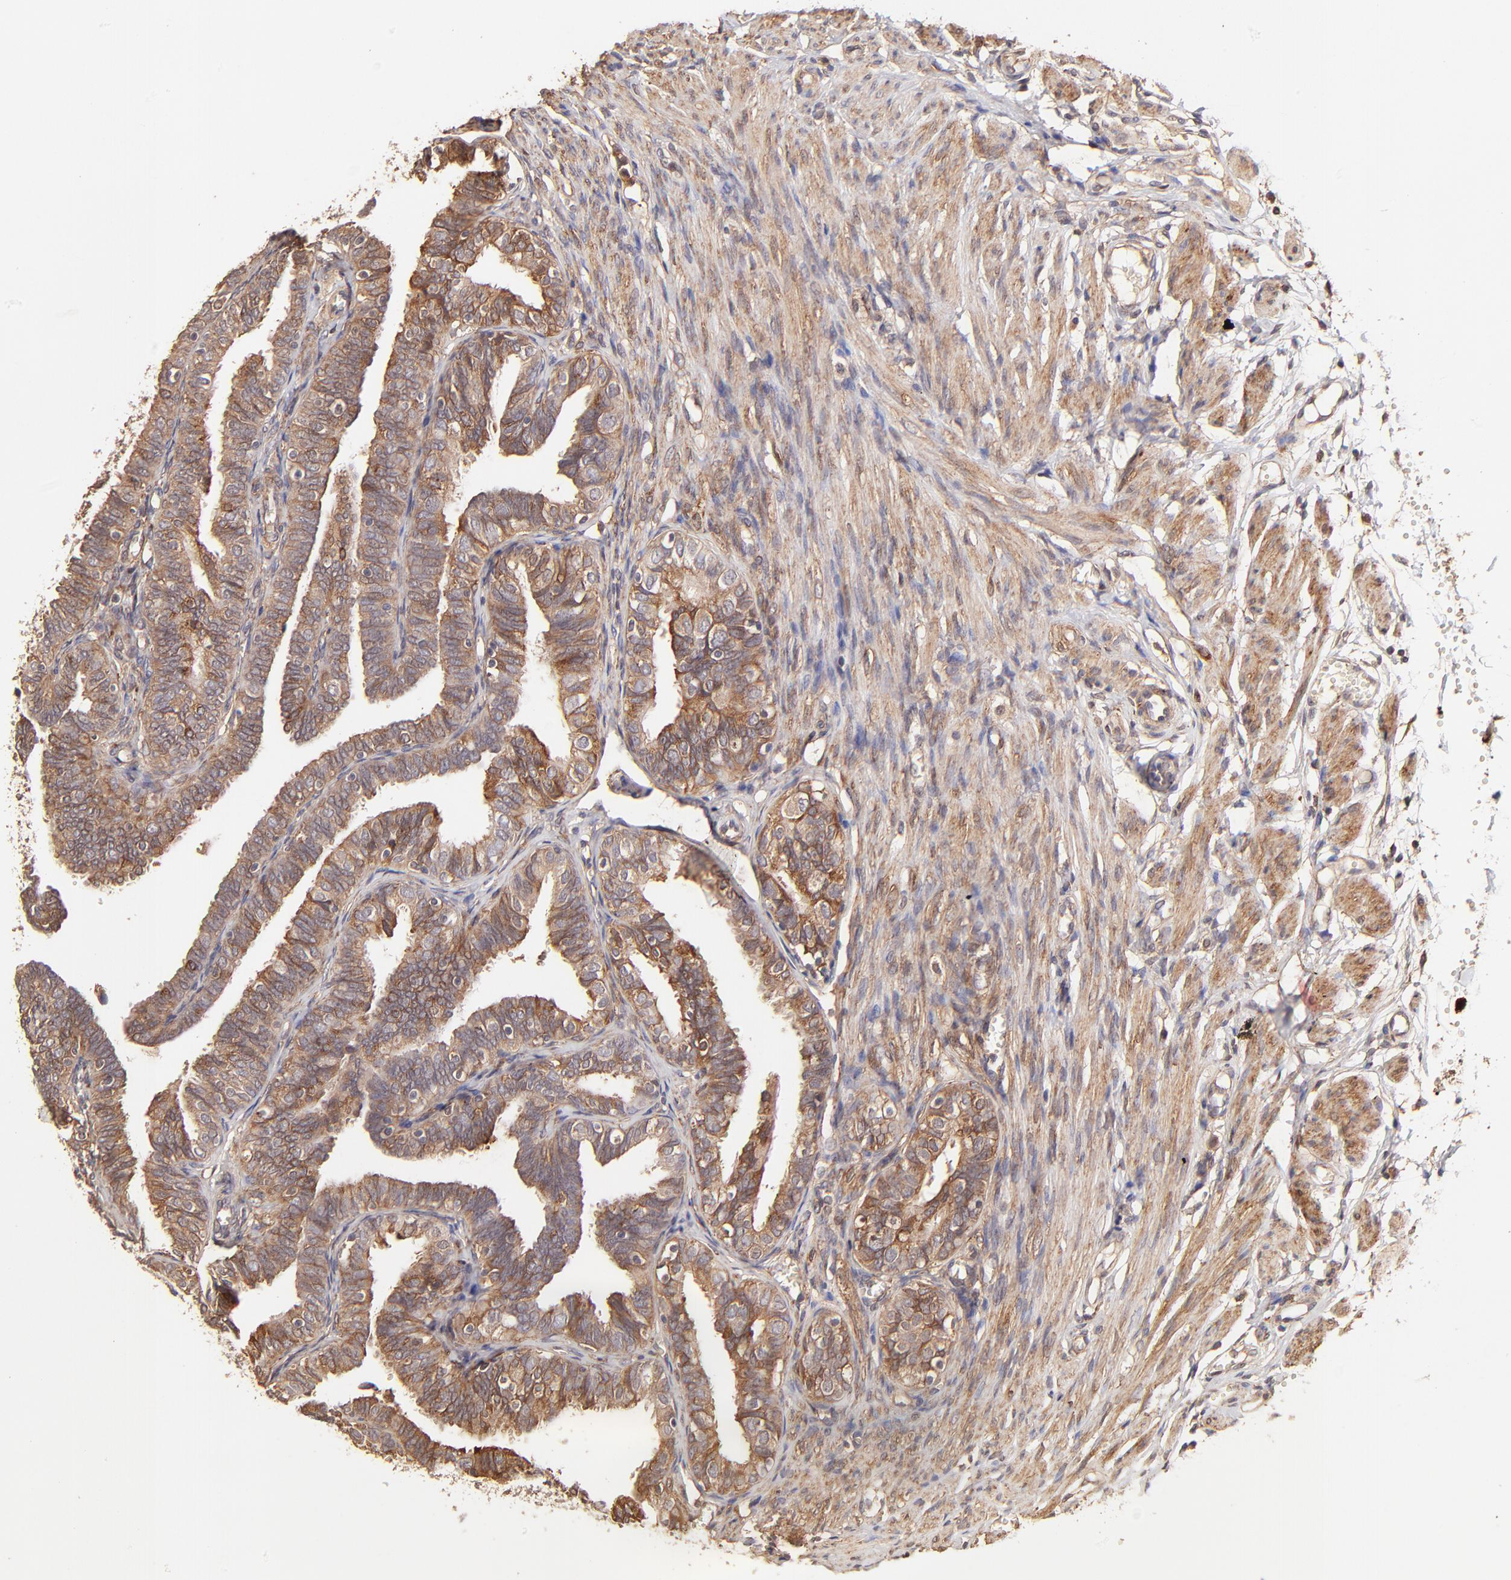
{"staining": {"intensity": "strong", "quantity": ">75%", "location": "cytoplasmic/membranous"}, "tissue": "fallopian tube", "cell_type": "Glandular cells", "image_type": "normal", "snomed": [{"axis": "morphology", "description": "Normal tissue, NOS"}, {"axis": "topography", "description": "Fallopian tube"}], "caption": "Strong cytoplasmic/membranous staining for a protein is present in approximately >75% of glandular cells of unremarkable fallopian tube using immunohistochemistry (IHC).", "gene": "ITGB1", "patient": {"sex": "female", "age": 46}}